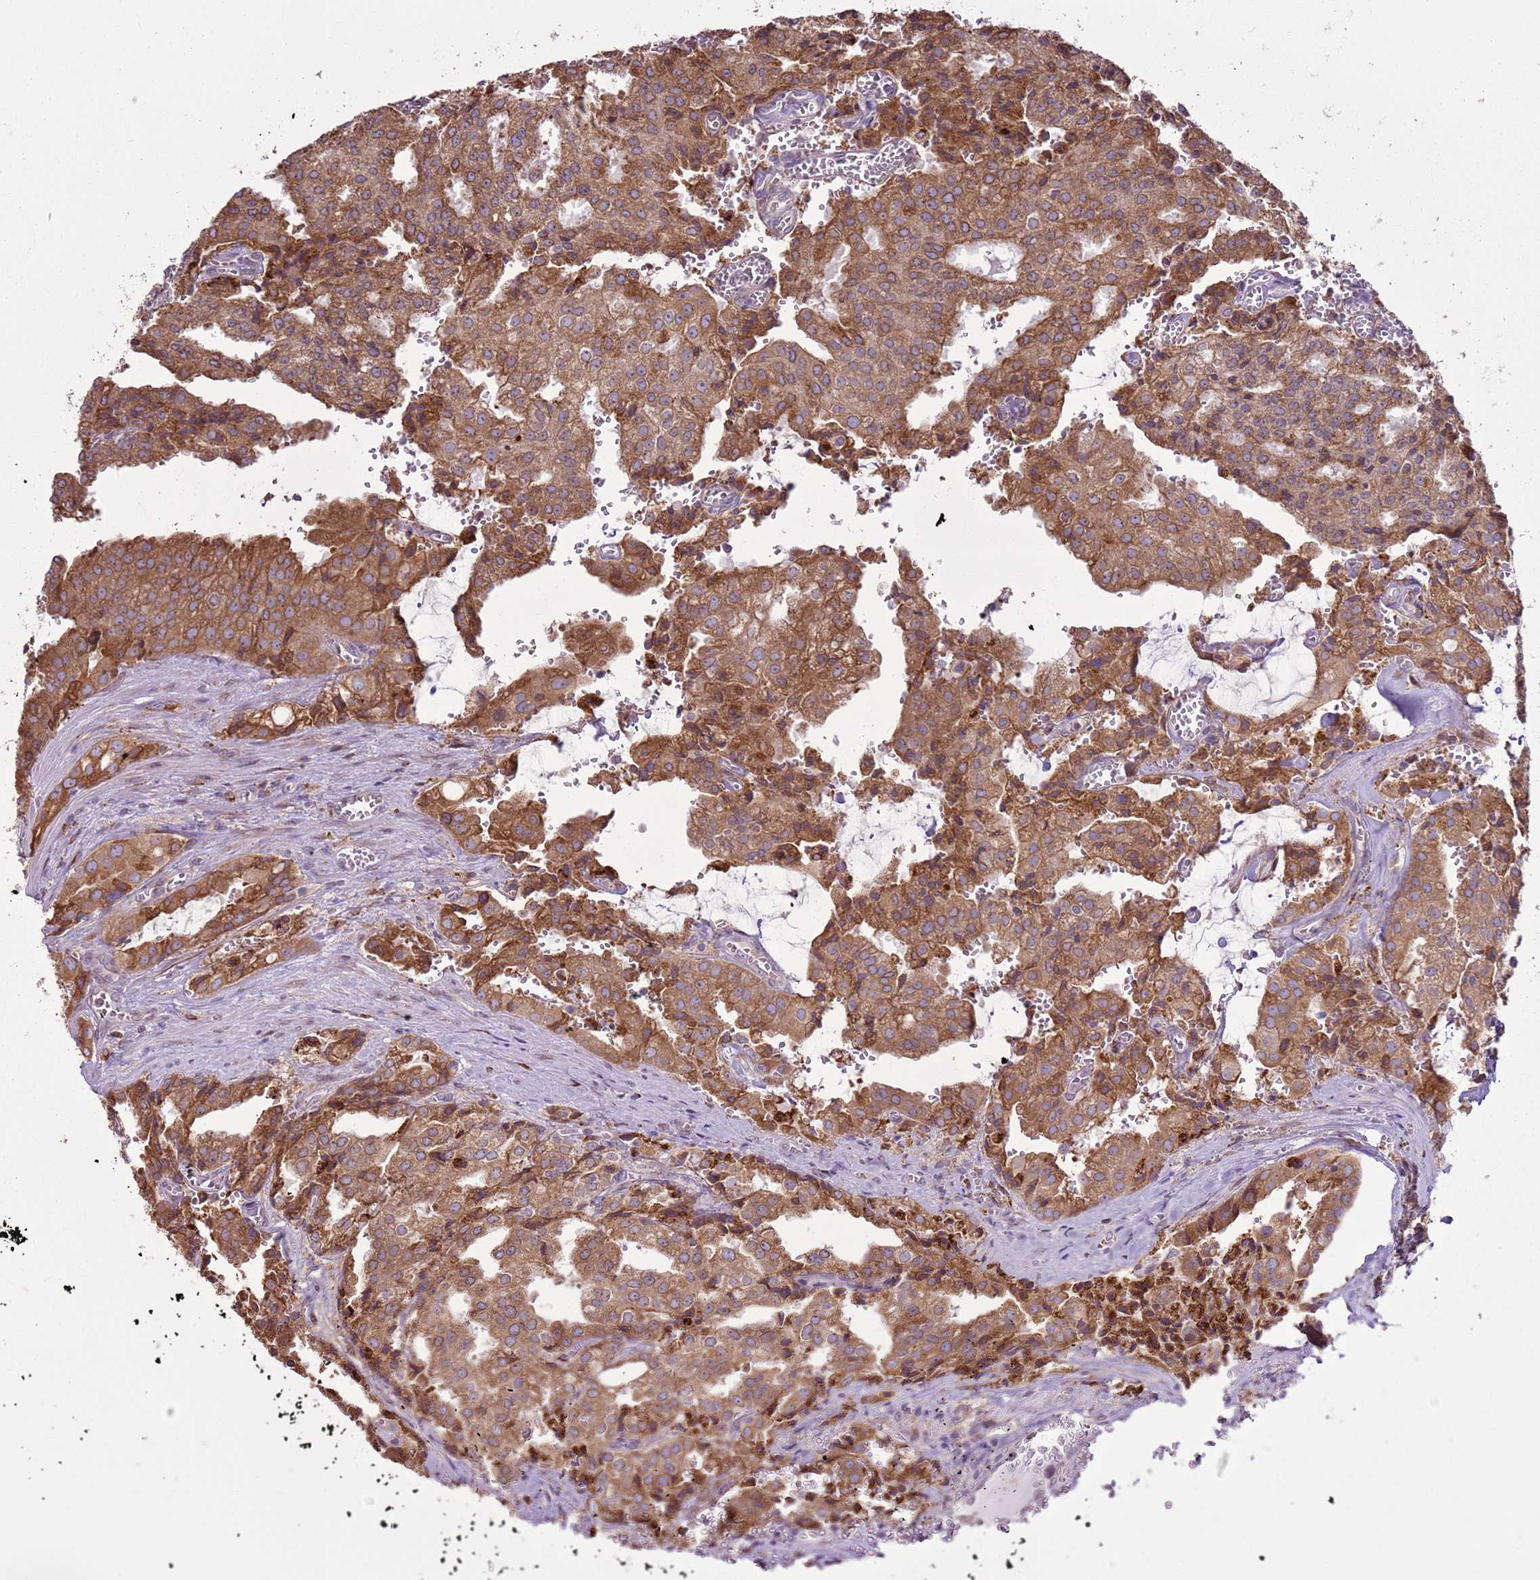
{"staining": {"intensity": "moderate", "quantity": ">75%", "location": "cytoplasmic/membranous"}, "tissue": "prostate cancer", "cell_type": "Tumor cells", "image_type": "cancer", "snomed": [{"axis": "morphology", "description": "Adenocarcinoma, High grade"}, {"axis": "topography", "description": "Prostate"}], "caption": "Prostate cancer was stained to show a protein in brown. There is medium levels of moderate cytoplasmic/membranous staining in approximately >75% of tumor cells.", "gene": "TMED10", "patient": {"sex": "male", "age": 68}}